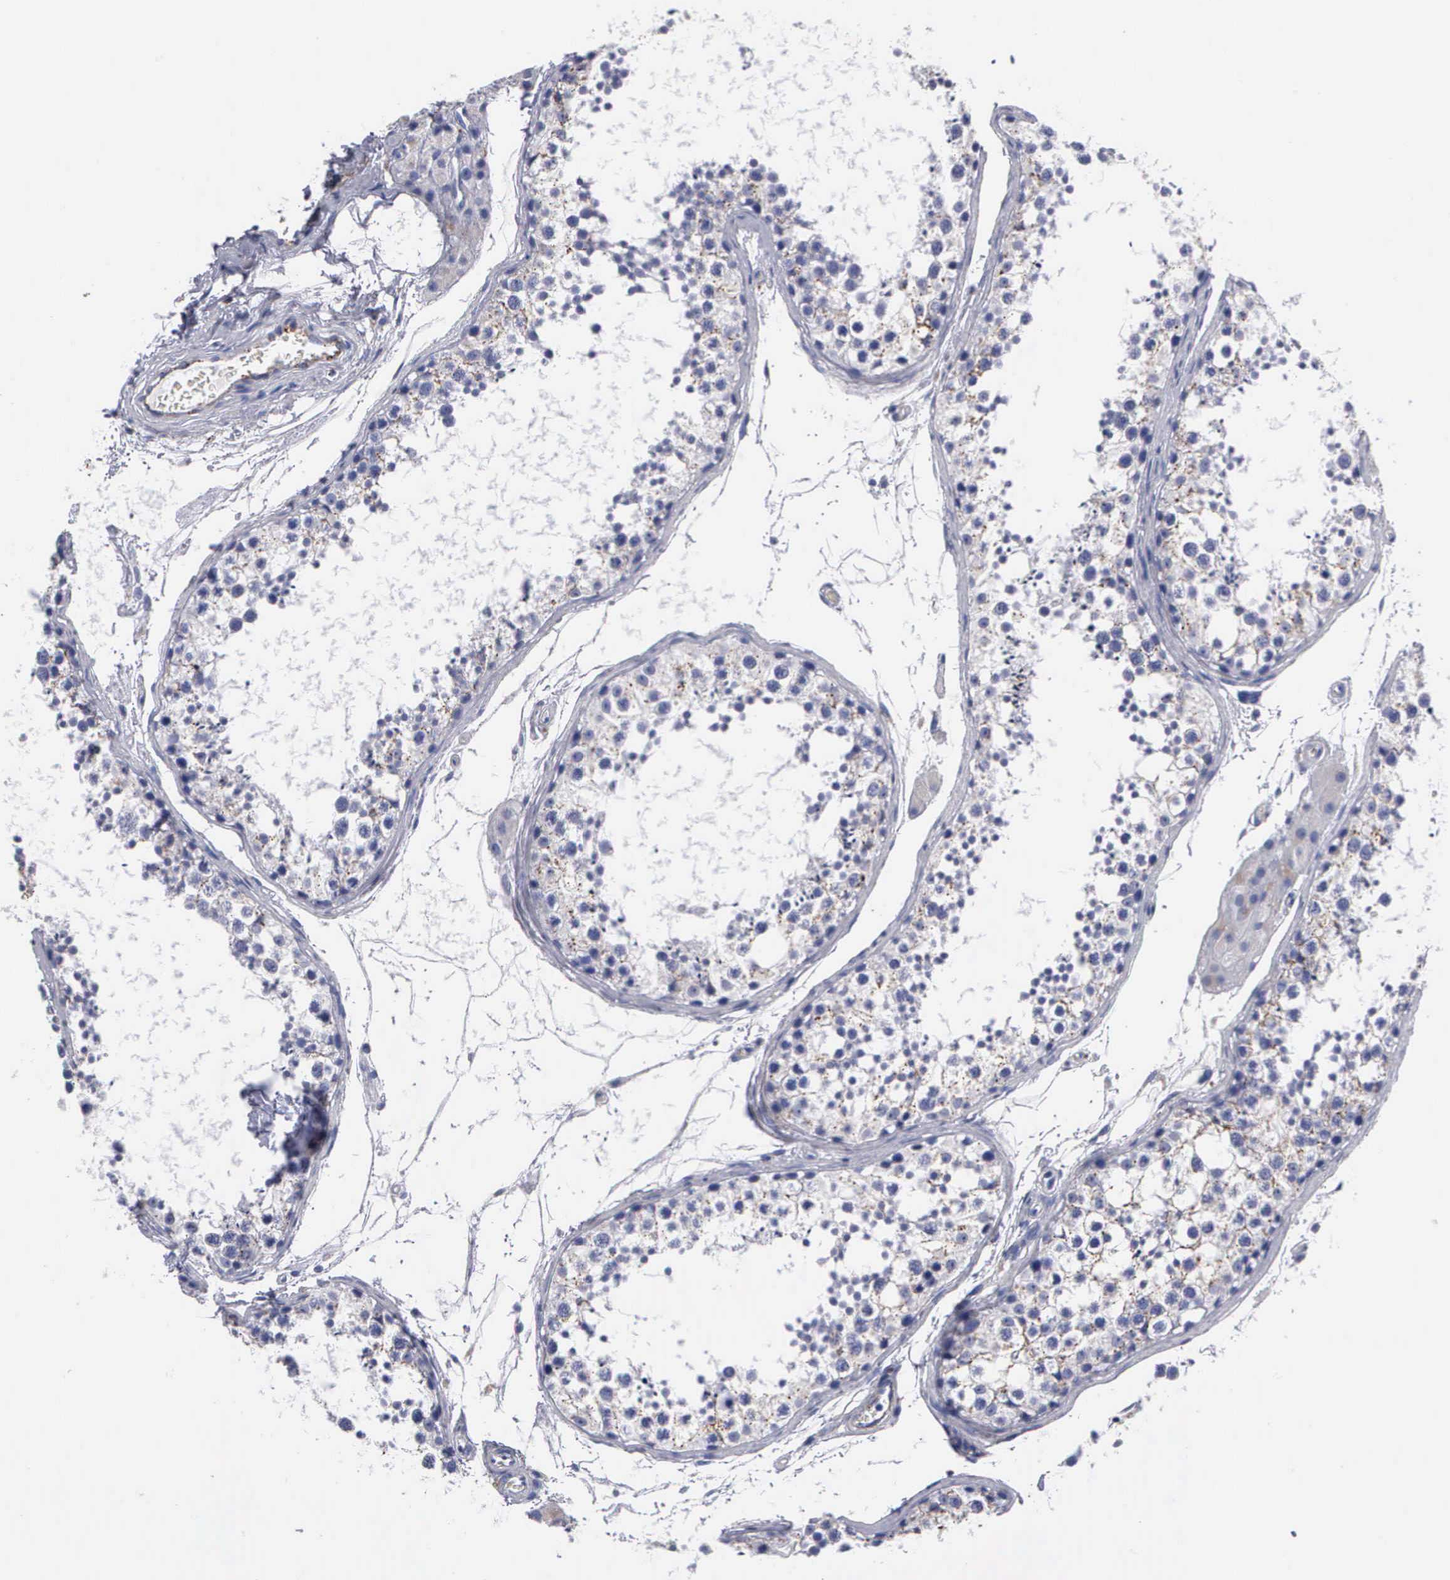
{"staining": {"intensity": "negative", "quantity": "none", "location": "none"}, "tissue": "testis", "cell_type": "Cells in seminiferous ducts", "image_type": "normal", "snomed": [{"axis": "morphology", "description": "Normal tissue, NOS"}, {"axis": "topography", "description": "Testis"}], "caption": "Histopathology image shows no significant protein positivity in cells in seminiferous ducts of unremarkable testis. (DAB (3,3'-diaminobenzidine) immunohistochemistry (IHC), high magnification).", "gene": "CTSL", "patient": {"sex": "male", "age": 57}}